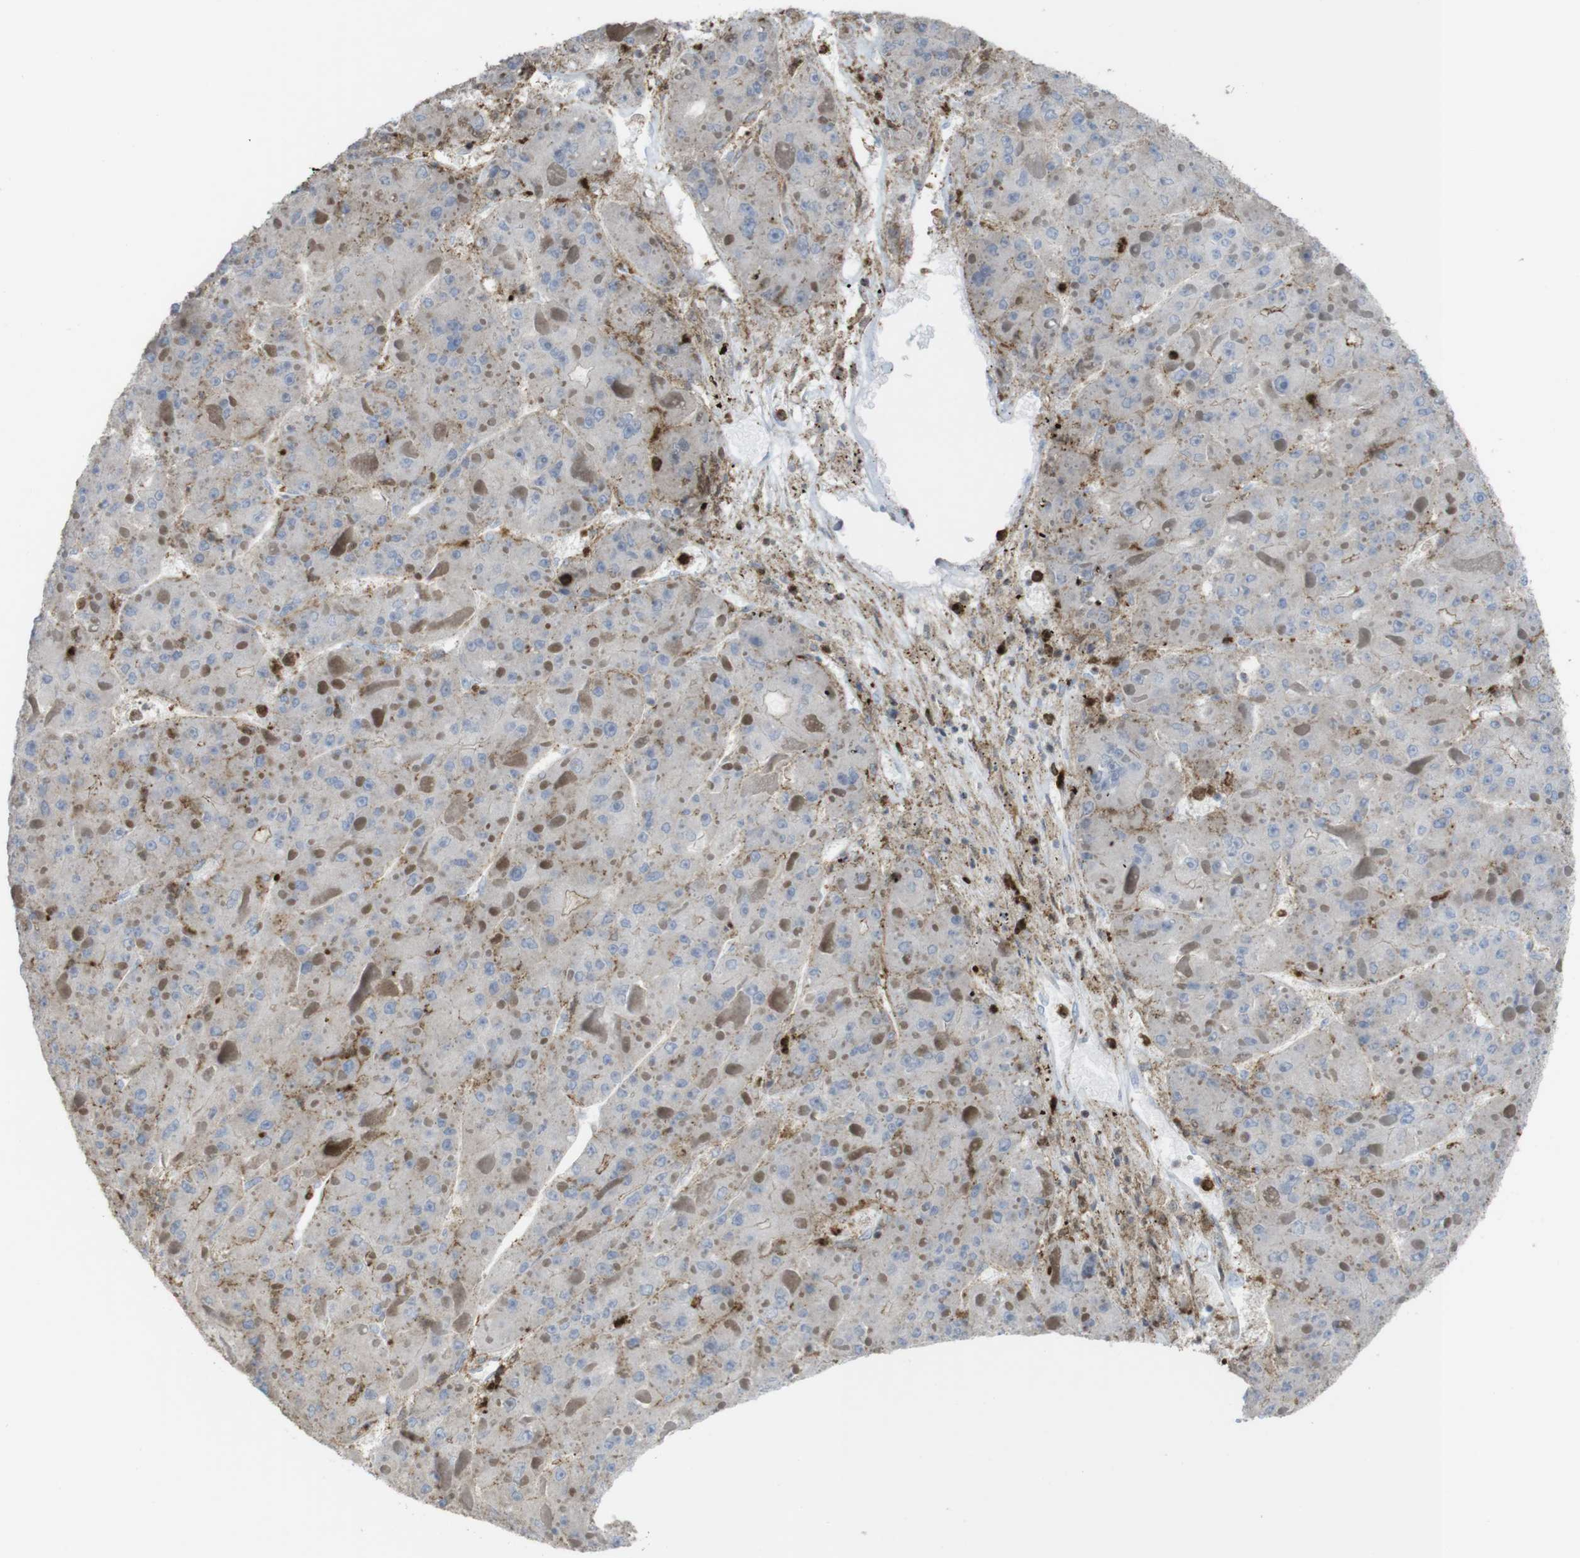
{"staining": {"intensity": "weak", "quantity": "<25%", "location": "cytoplasmic/membranous"}, "tissue": "liver cancer", "cell_type": "Tumor cells", "image_type": "cancer", "snomed": [{"axis": "morphology", "description": "Carcinoma, Hepatocellular, NOS"}, {"axis": "topography", "description": "Liver"}], "caption": "Liver cancer (hepatocellular carcinoma) was stained to show a protein in brown. There is no significant positivity in tumor cells.", "gene": "PRKCD", "patient": {"sex": "female", "age": 73}}